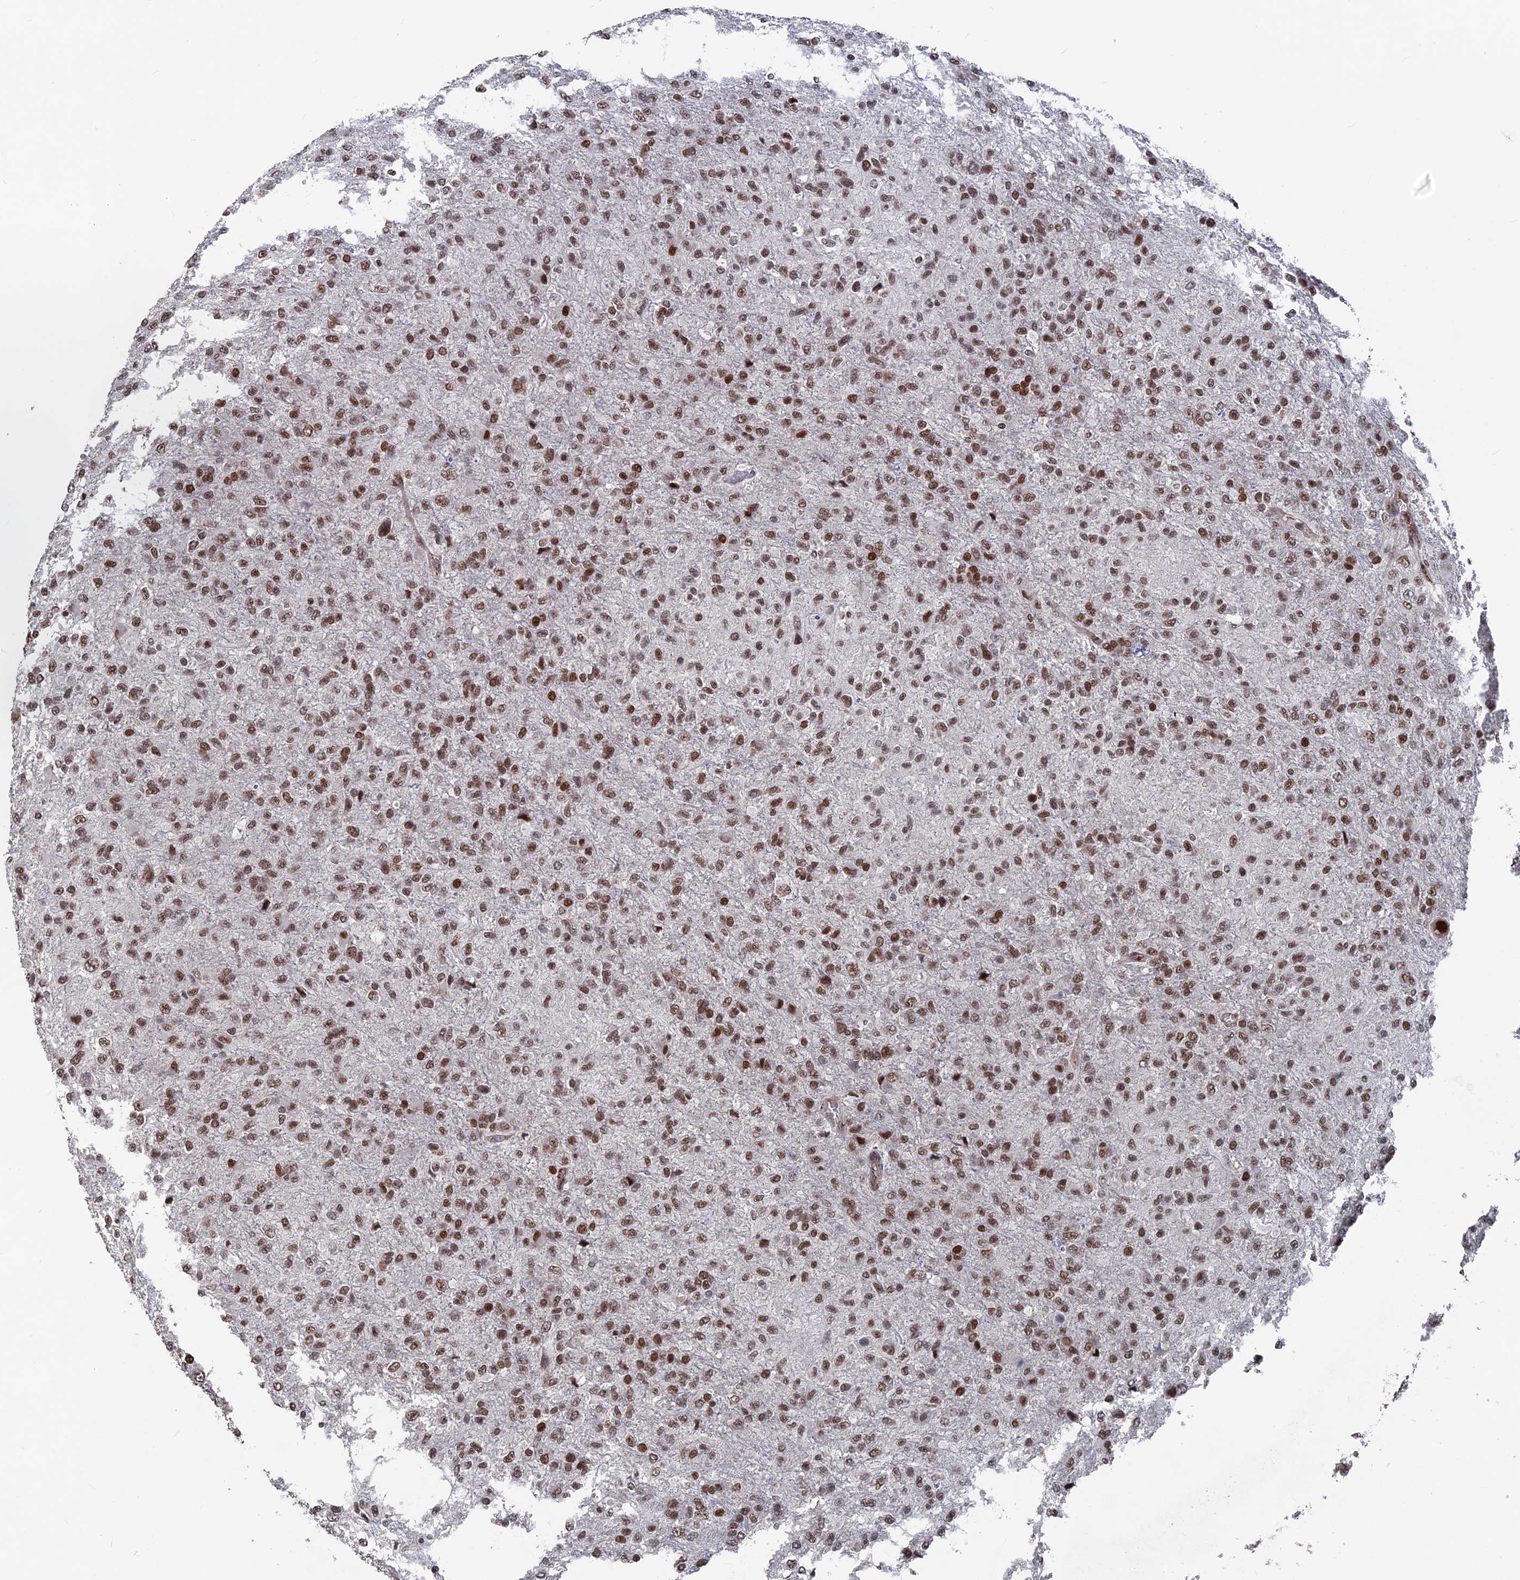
{"staining": {"intensity": "moderate", "quantity": ">75%", "location": "nuclear"}, "tissue": "glioma", "cell_type": "Tumor cells", "image_type": "cancer", "snomed": [{"axis": "morphology", "description": "Glioma, malignant, High grade"}, {"axis": "topography", "description": "Brain"}], "caption": "This photomicrograph exhibits immunohistochemistry staining of glioma, with medium moderate nuclear staining in about >75% of tumor cells.", "gene": "SH3D21", "patient": {"sex": "female", "age": 74}}